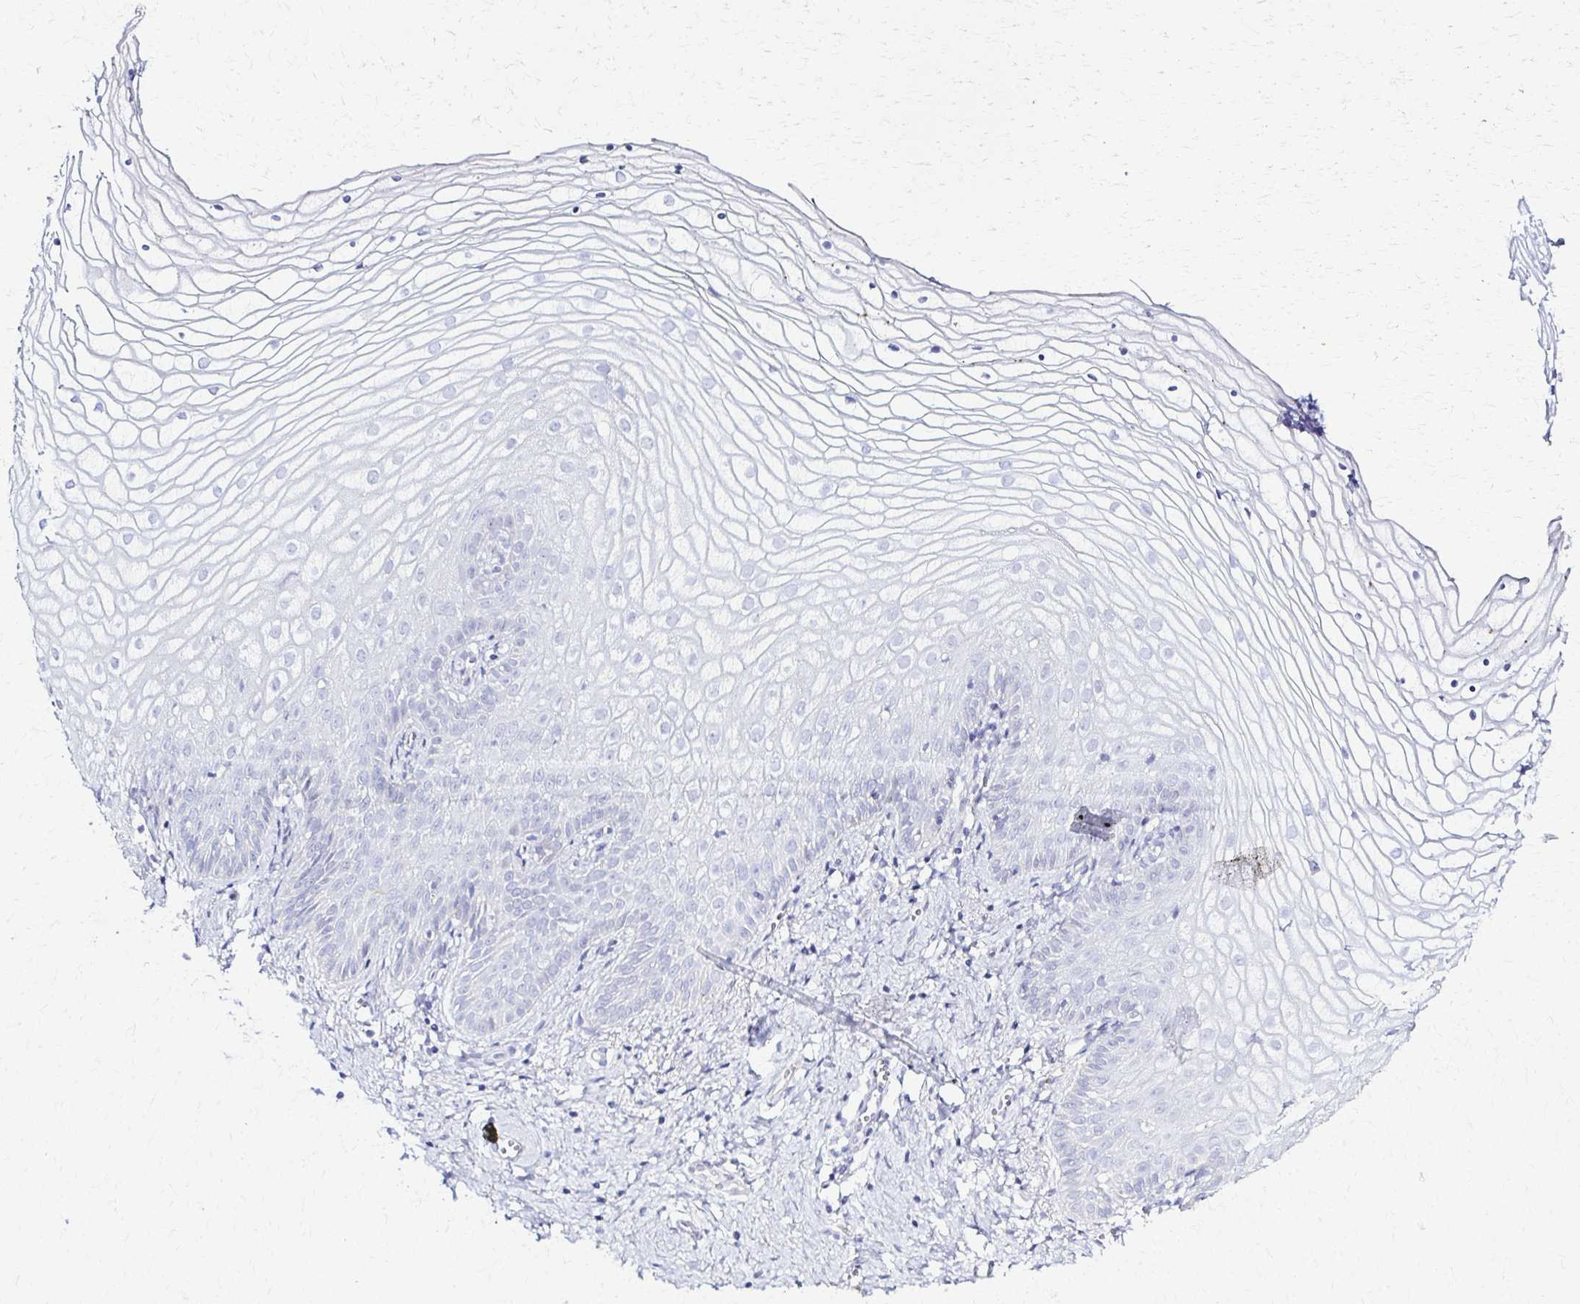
{"staining": {"intensity": "negative", "quantity": "none", "location": "none"}, "tissue": "vagina", "cell_type": "Squamous epithelial cells", "image_type": "normal", "snomed": [{"axis": "morphology", "description": "Normal tissue, NOS"}, {"axis": "topography", "description": "Vagina"}], "caption": "The immunohistochemistry (IHC) image has no significant positivity in squamous epithelial cells of vagina.", "gene": "RHOBTB2", "patient": {"sex": "female", "age": 56}}